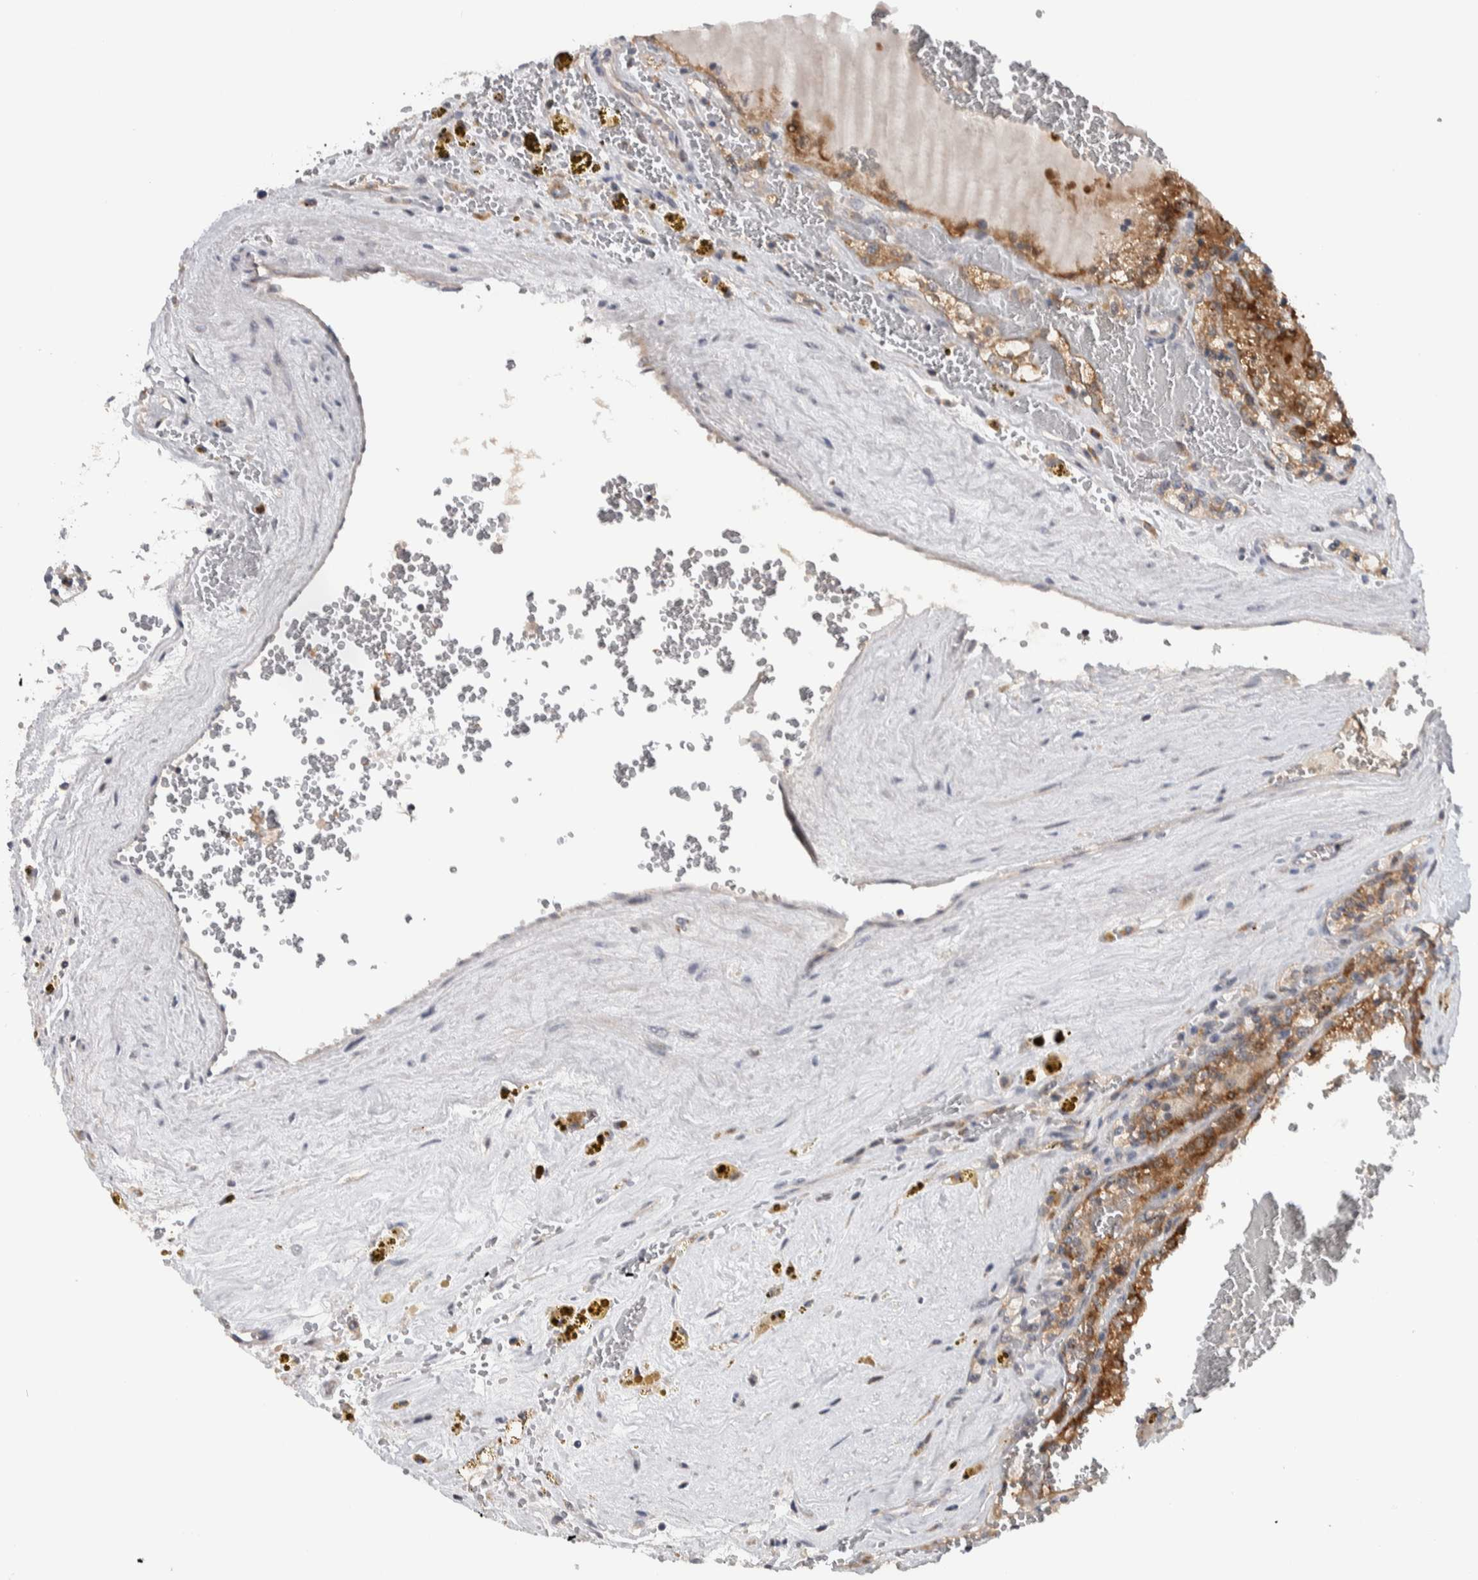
{"staining": {"intensity": "moderate", "quantity": ">75%", "location": "cytoplasmic/membranous"}, "tissue": "renal cancer", "cell_type": "Tumor cells", "image_type": "cancer", "snomed": [{"axis": "morphology", "description": "Adenocarcinoma, NOS"}, {"axis": "topography", "description": "Kidney"}], "caption": "Renal adenocarcinoma tissue demonstrates moderate cytoplasmic/membranous staining in approximately >75% of tumor cells, visualized by immunohistochemistry. Using DAB (brown) and hematoxylin (blue) stains, captured at high magnification using brightfield microscopy.", "gene": "PRRG4", "patient": {"sex": "female", "age": 56}}